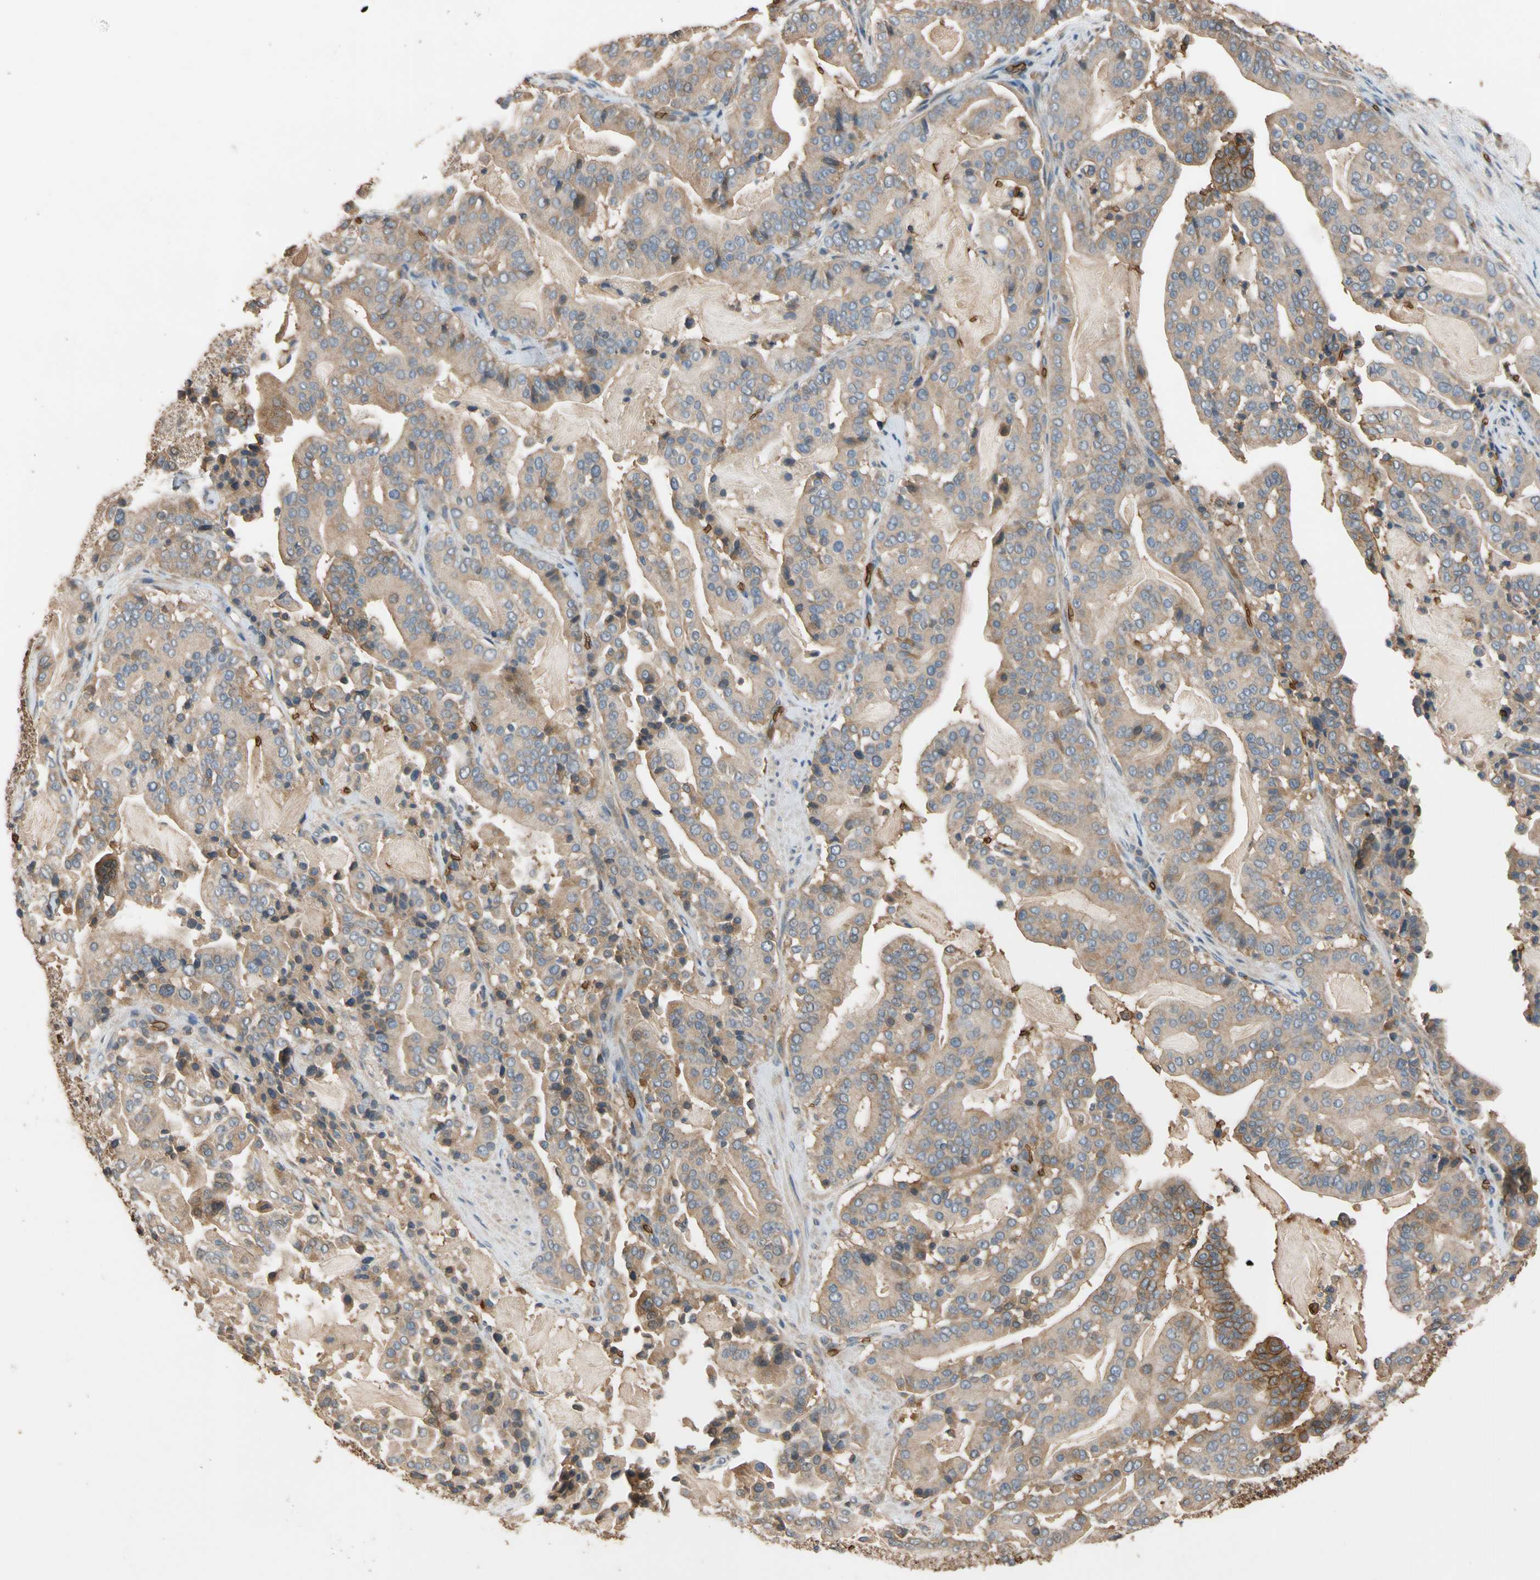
{"staining": {"intensity": "moderate", "quantity": "25%-75%", "location": "cytoplasmic/membranous"}, "tissue": "pancreatic cancer", "cell_type": "Tumor cells", "image_type": "cancer", "snomed": [{"axis": "morphology", "description": "Adenocarcinoma, NOS"}, {"axis": "topography", "description": "Pancreas"}], "caption": "Pancreatic cancer (adenocarcinoma) tissue exhibits moderate cytoplasmic/membranous positivity in approximately 25%-75% of tumor cells", "gene": "RIOK2", "patient": {"sex": "male", "age": 63}}